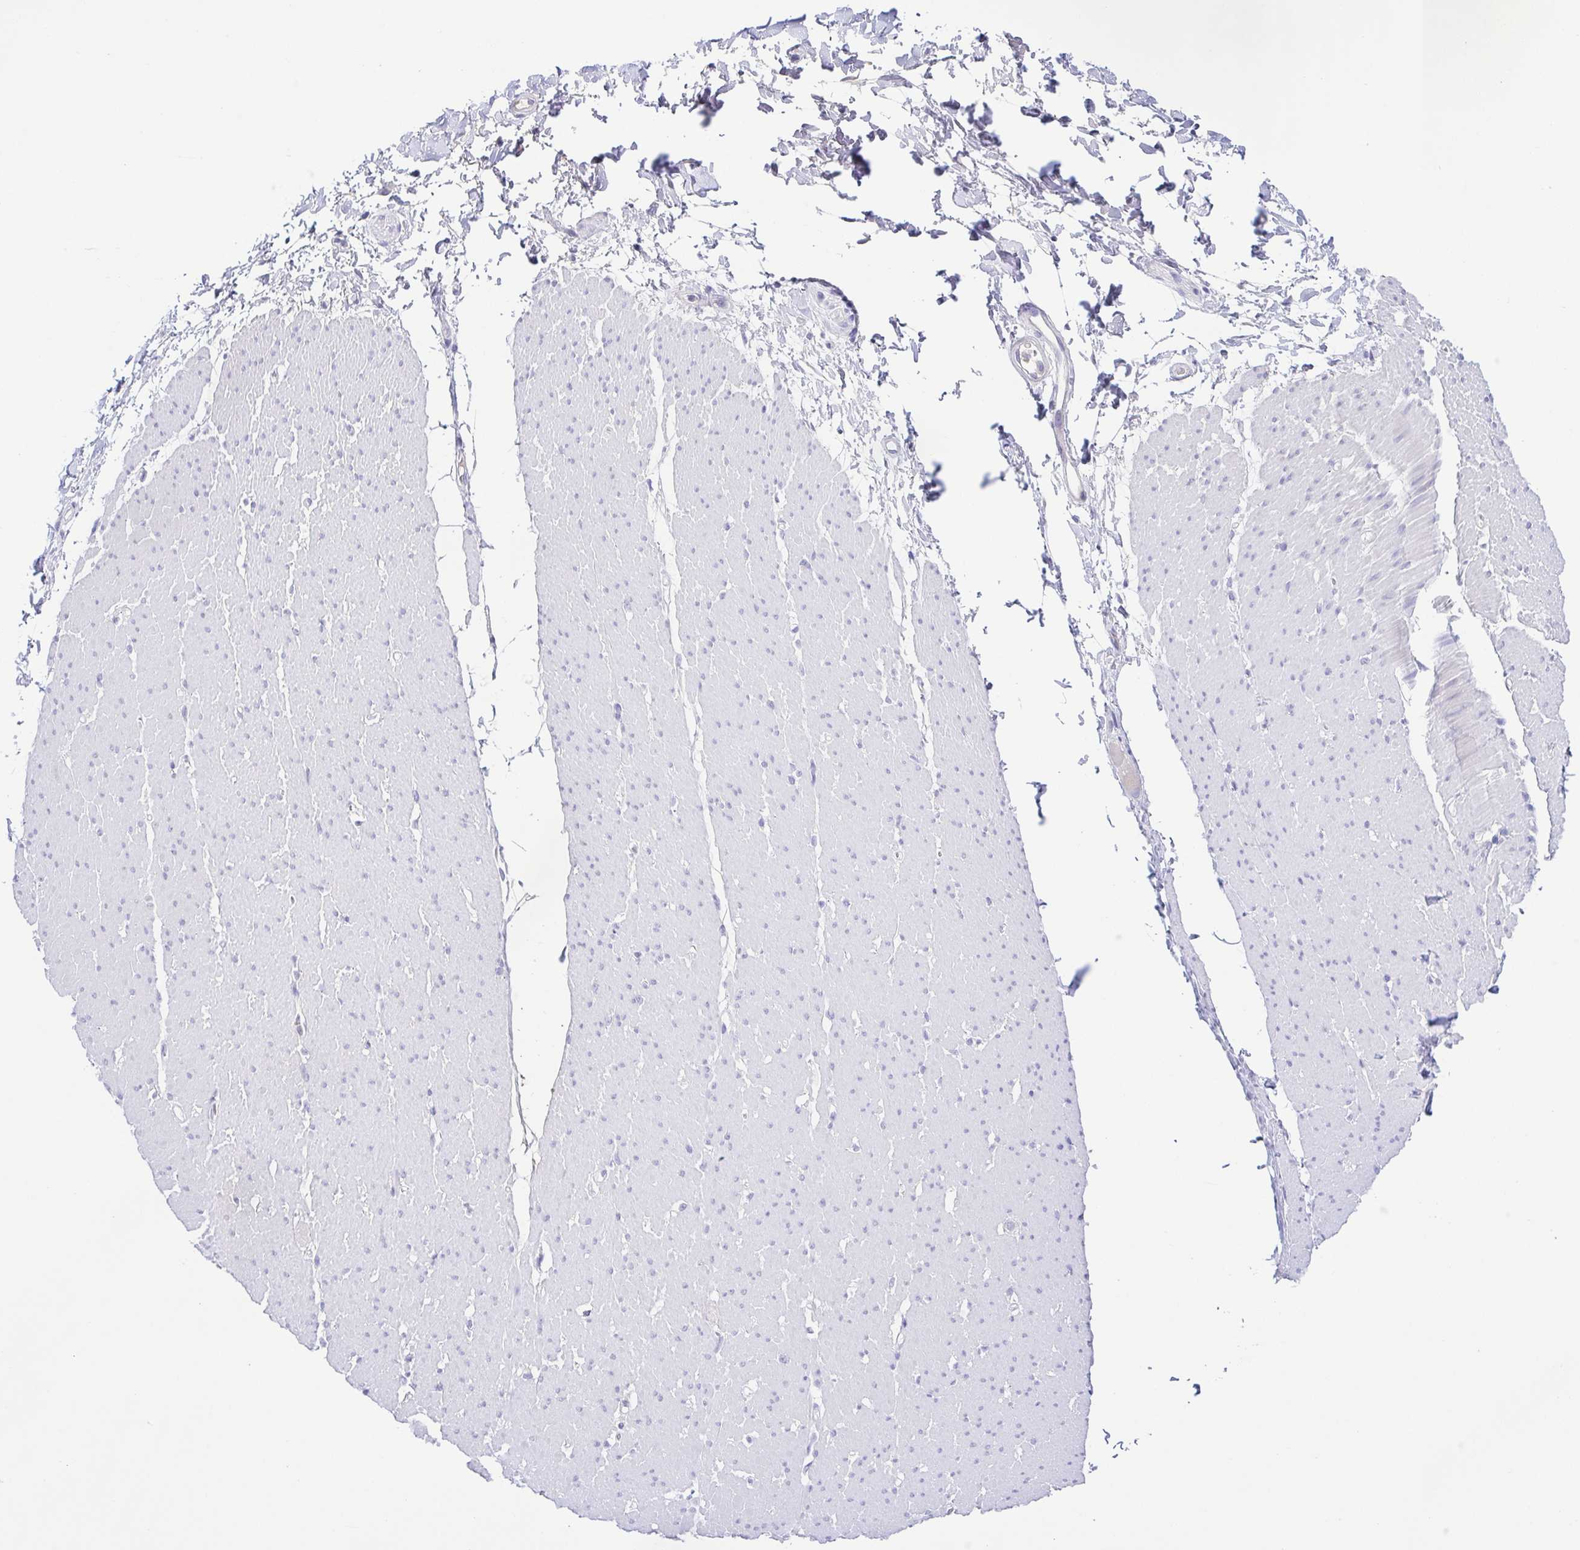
{"staining": {"intensity": "negative", "quantity": "none", "location": "none"}, "tissue": "smooth muscle", "cell_type": "Smooth muscle cells", "image_type": "normal", "snomed": [{"axis": "morphology", "description": "Normal tissue, NOS"}, {"axis": "topography", "description": "Smooth muscle"}, {"axis": "topography", "description": "Rectum"}], "caption": "This histopathology image is of benign smooth muscle stained with IHC to label a protein in brown with the nuclei are counter-stained blue. There is no expression in smooth muscle cells. (DAB (3,3'-diaminobenzidine) immunohistochemistry visualized using brightfield microscopy, high magnification).", "gene": "A1BG", "patient": {"sex": "male", "age": 53}}